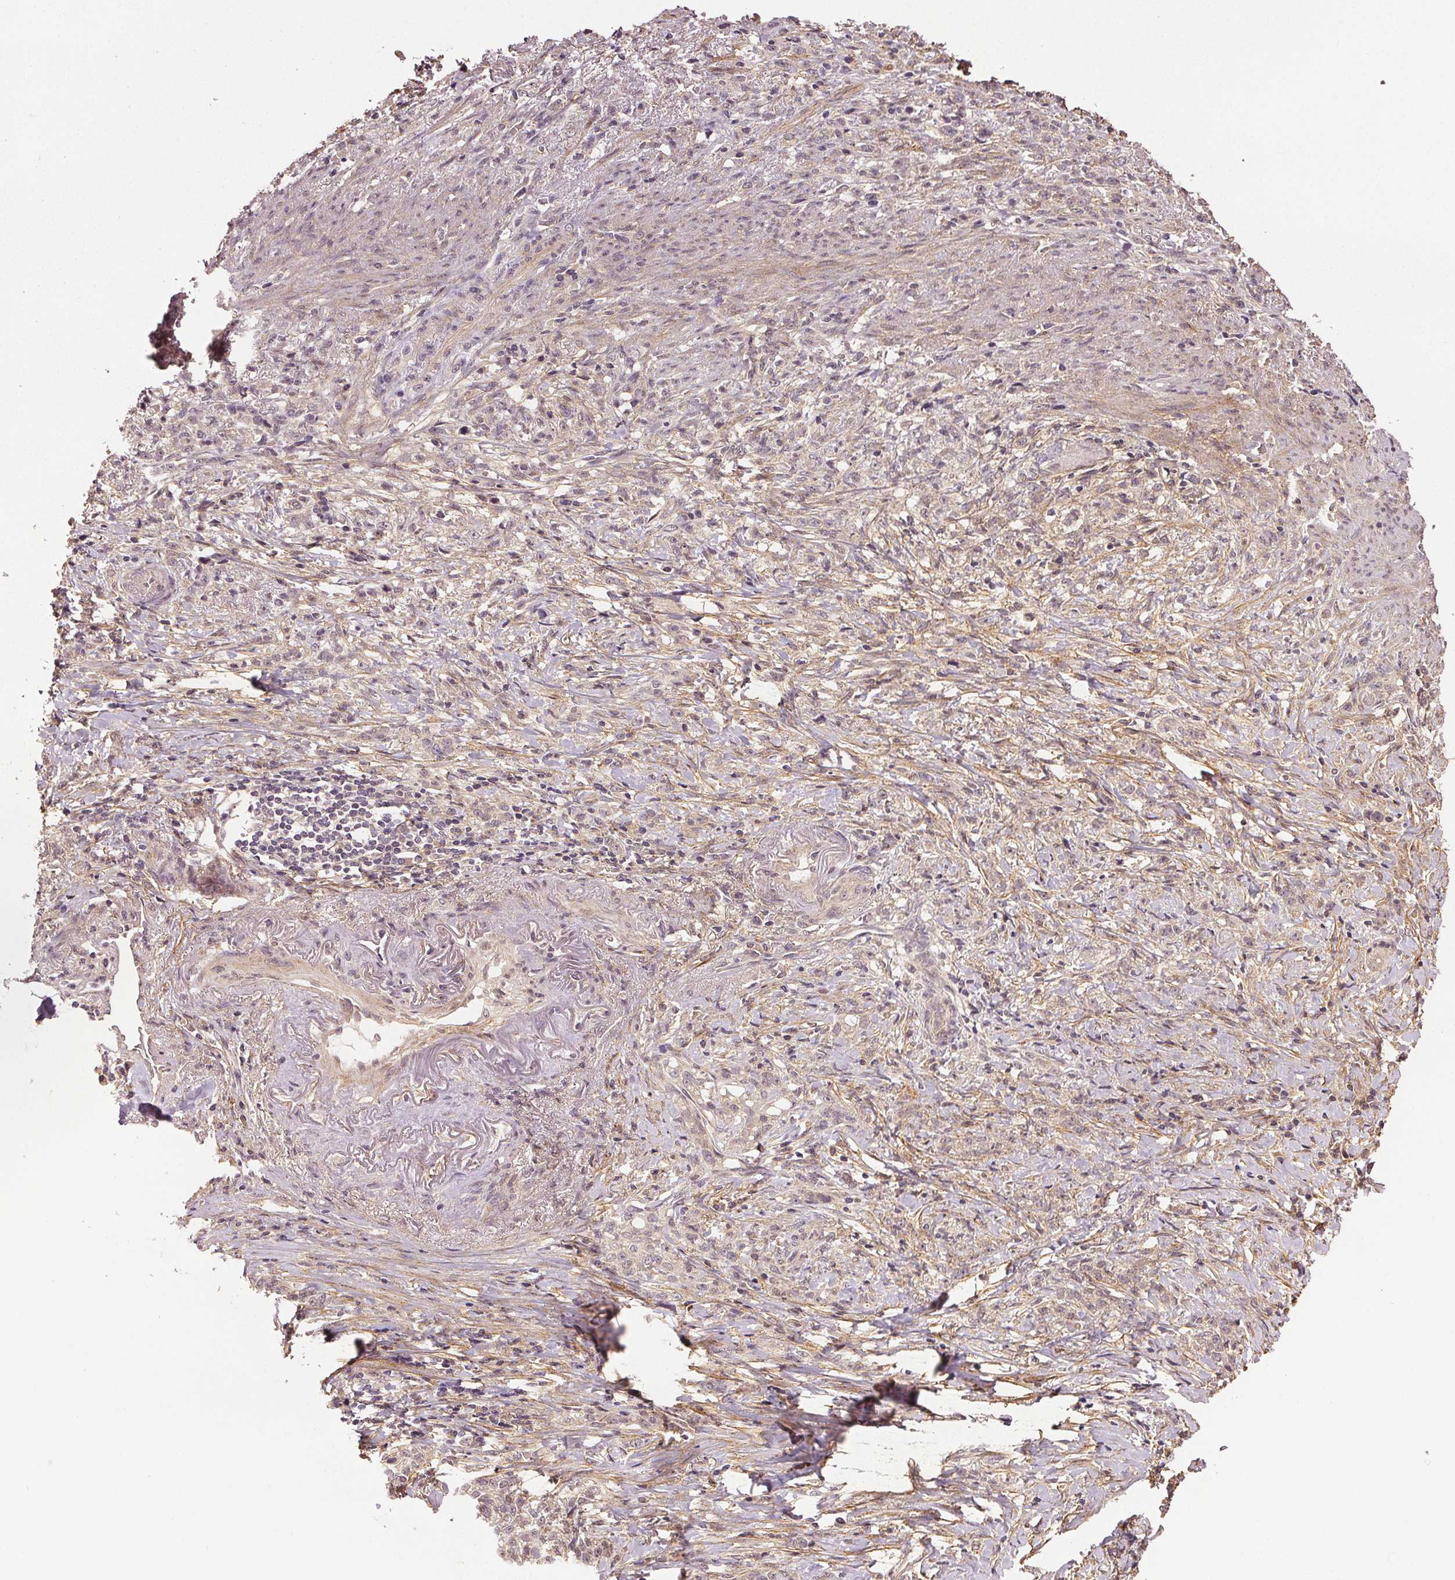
{"staining": {"intensity": "negative", "quantity": "none", "location": "none"}, "tissue": "stomach cancer", "cell_type": "Tumor cells", "image_type": "cancer", "snomed": [{"axis": "morphology", "description": "Adenocarcinoma, NOS"}, {"axis": "topography", "description": "Stomach, lower"}], "caption": "DAB immunohistochemical staining of human stomach cancer shows no significant staining in tumor cells. Nuclei are stained in blue.", "gene": "EPHB3", "patient": {"sex": "male", "age": 88}}